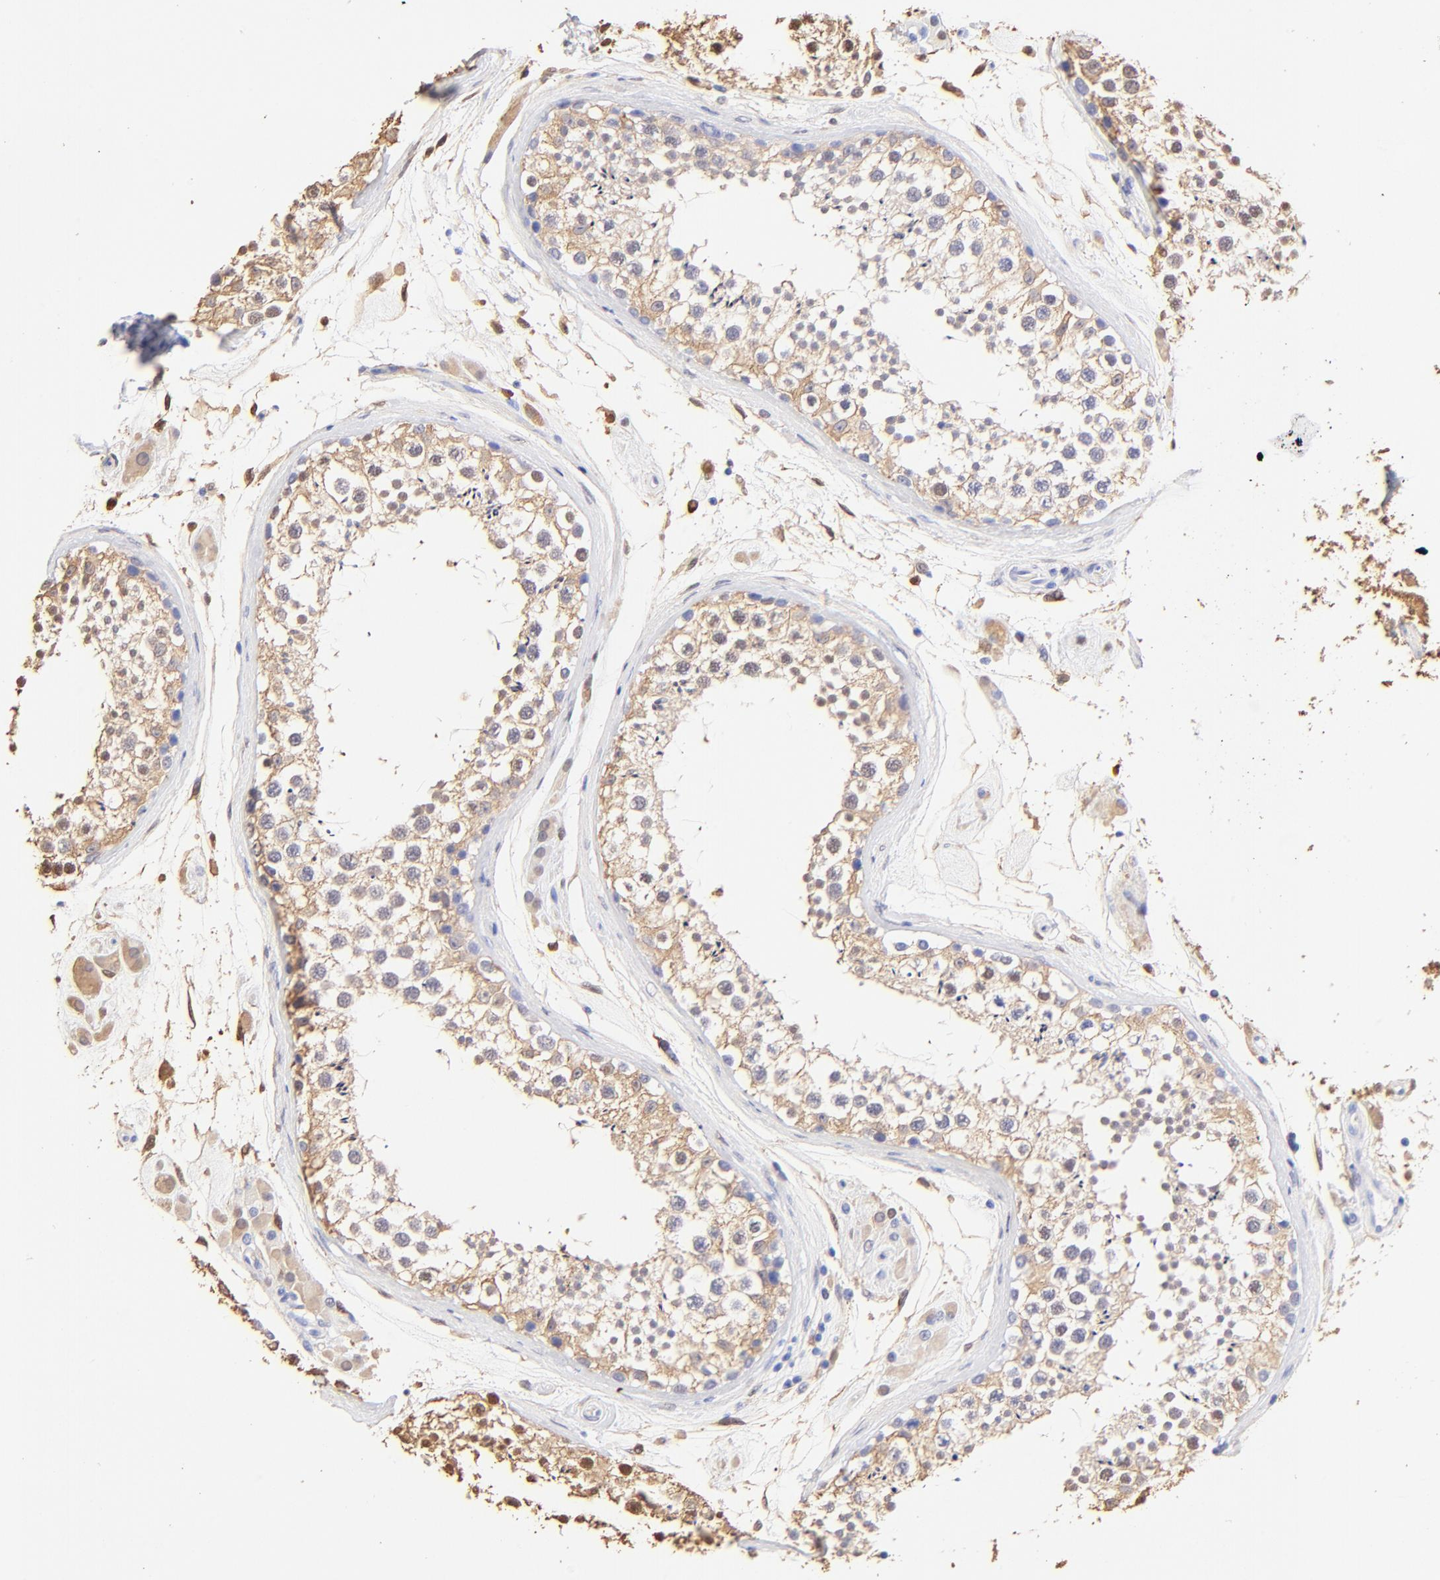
{"staining": {"intensity": "moderate", "quantity": "25%-75%", "location": "cytoplasmic/membranous,nuclear"}, "tissue": "testis", "cell_type": "Cells in seminiferous ducts", "image_type": "normal", "snomed": [{"axis": "morphology", "description": "Normal tissue, NOS"}, {"axis": "topography", "description": "Testis"}], "caption": "This image demonstrates IHC staining of normal human testis, with medium moderate cytoplasmic/membranous,nuclear positivity in about 25%-75% of cells in seminiferous ducts.", "gene": "ALDH1A1", "patient": {"sex": "male", "age": 46}}